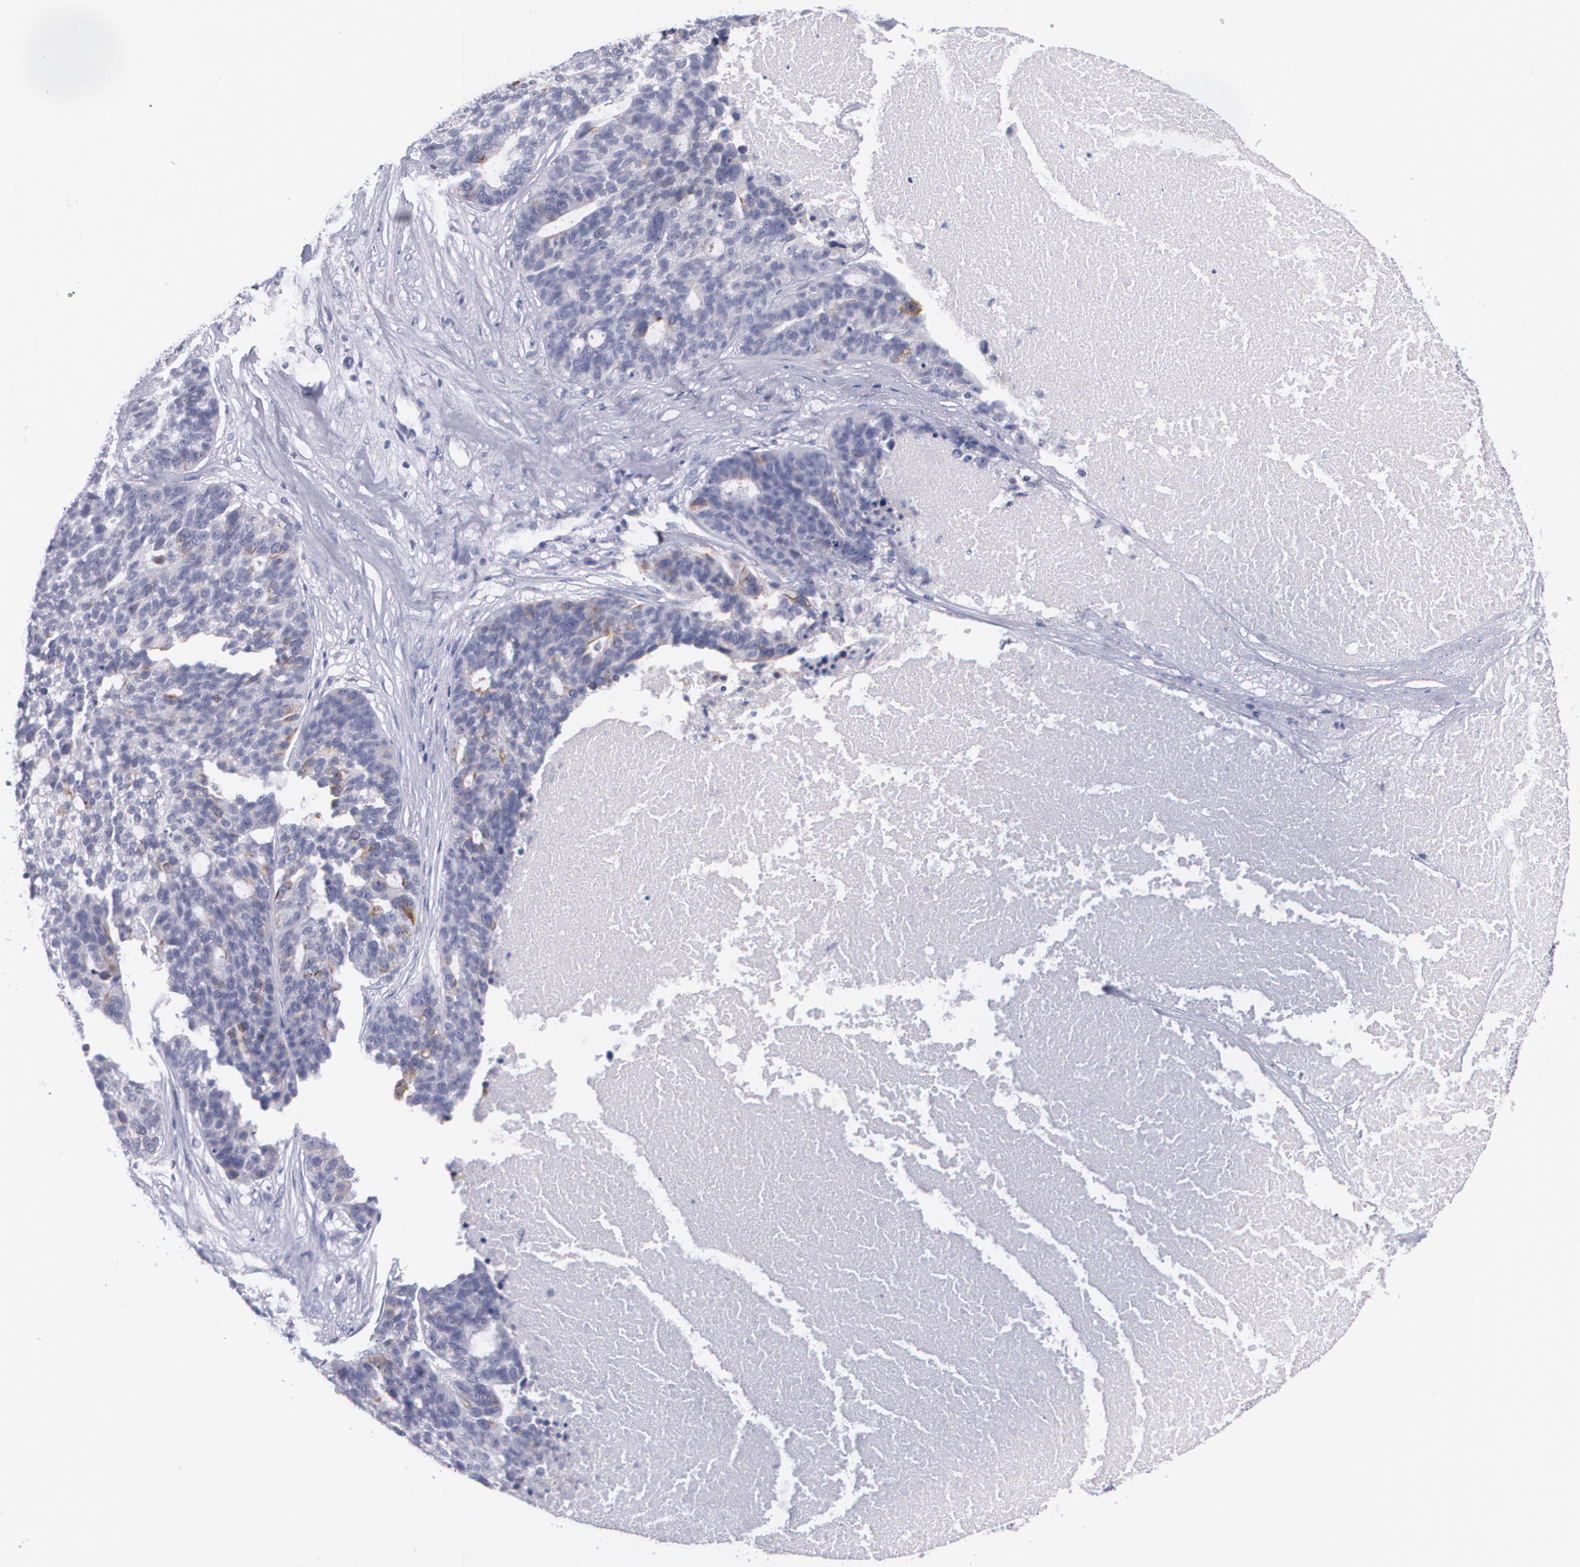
{"staining": {"intensity": "moderate", "quantity": "<25%", "location": "cytoplasmic/membranous"}, "tissue": "ovarian cancer", "cell_type": "Tumor cells", "image_type": "cancer", "snomed": [{"axis": "morphology", "description": "Cystadenocarcinoma, serous, NOS"}, {"axis": "topography", "description": "Ovary"}], "caption": "Human ovarian cancer (serous cystadenocarcinoma) stained with a protein marker reveals moderate staining in tumor cells.", "gene": "HMMR", "patient": {"sex": "female", "age": 59}}